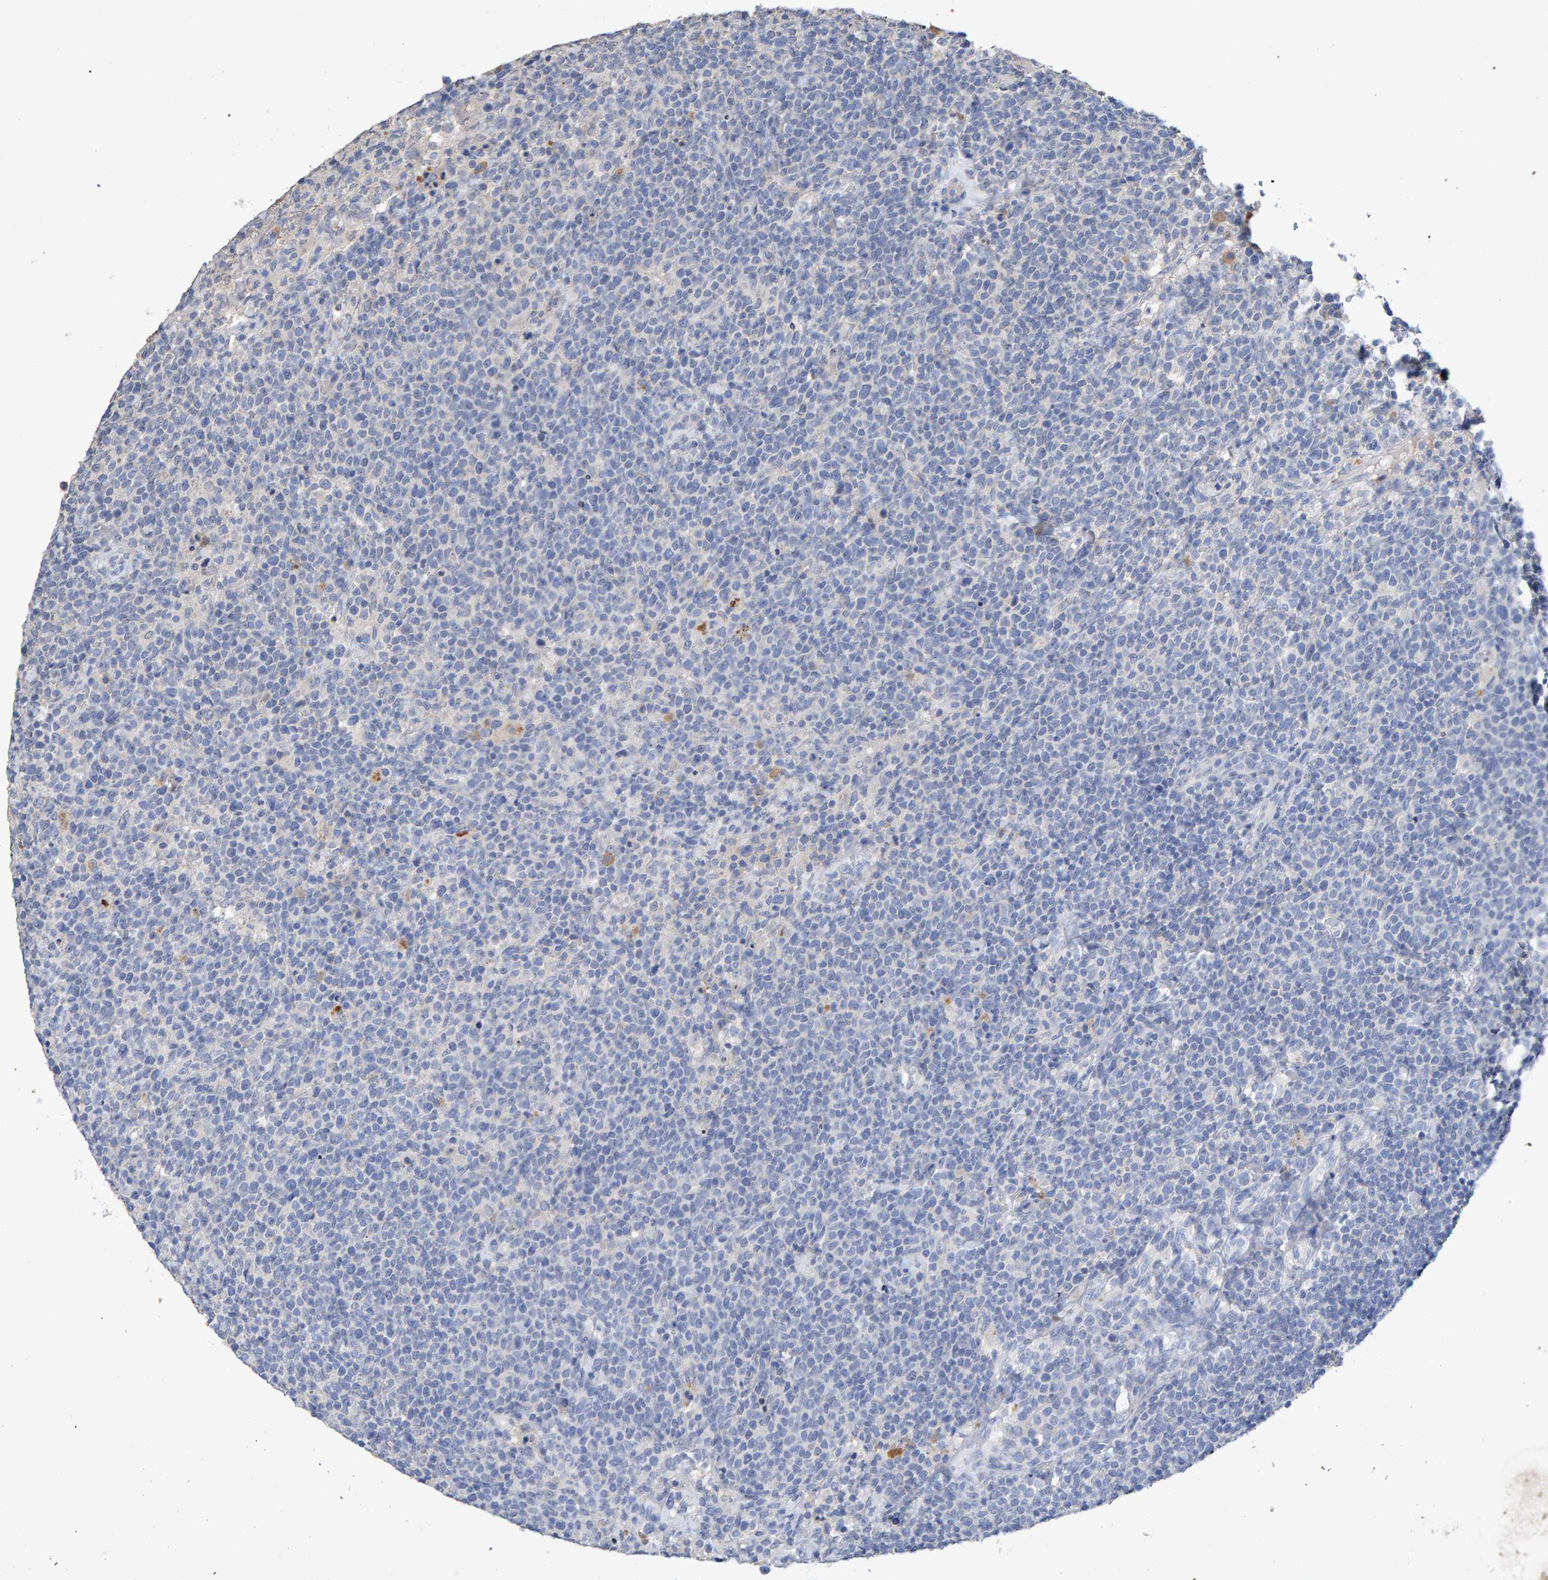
{"staining": {"intensity": "negative", "quantity": "none", "location": "none"}, "tissue": "lymphoma", "cell_type": "Tumor cells", "image_type": "cancer", "snomed": [{"axis": "morphology", "description": "Malignant lymphoma, non-Hodgkin's type, High grade"}, {"axis": "topography", "description": "Lymph node"}], "caption": "A micrograph of human lymphoma is negative for staining in tumor cells. Brightfield microscopy of immunohistochemistry (IHC) stained with DAB (3,3'-diaminobenzidine) (brown) and hematoxylin (blue), captured at high magnification.", "gene": "CTH", "patient": {"sex": "male", "age": 61}}